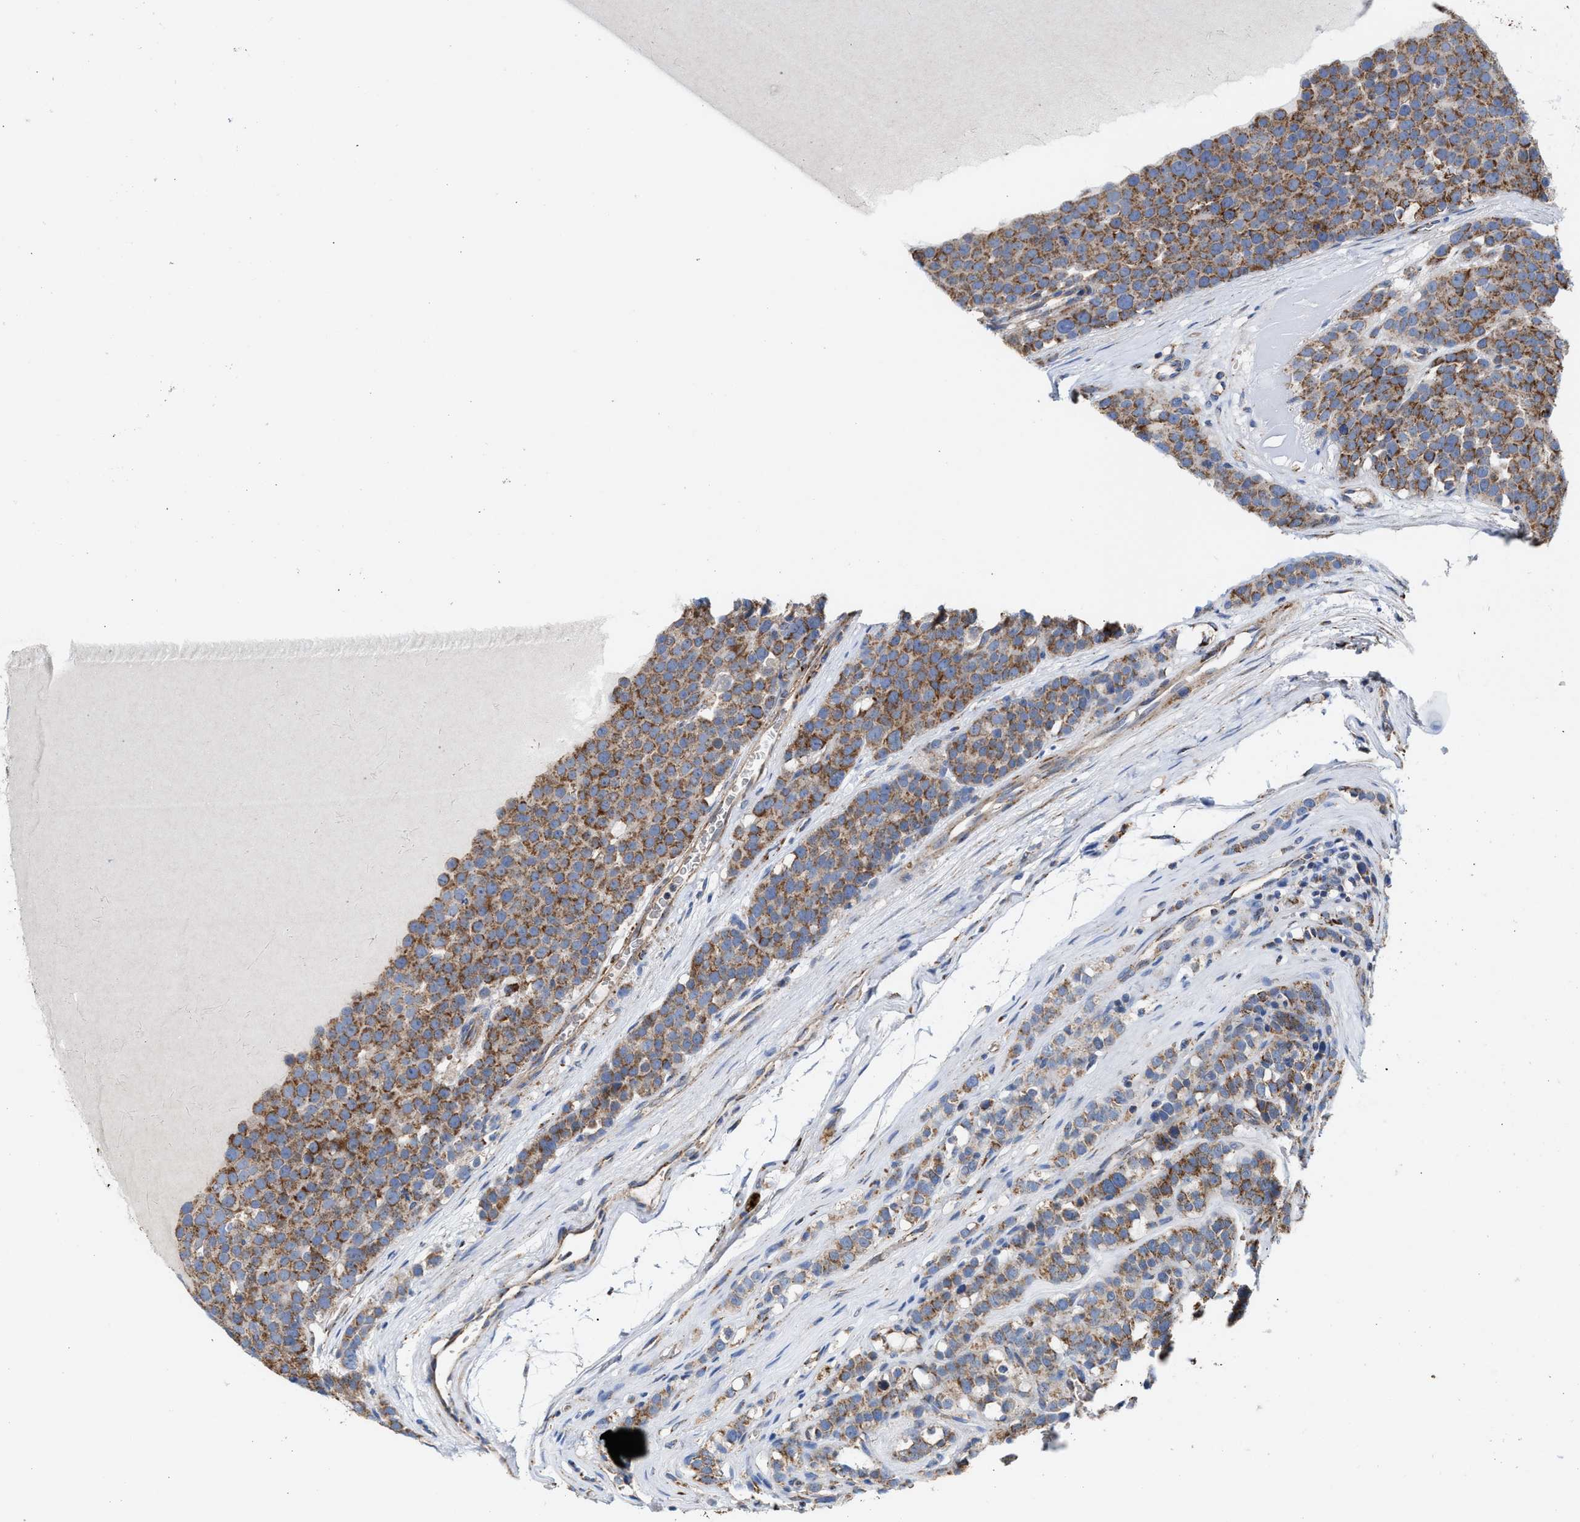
{"staining": {"intensity": "moderate", "quantity": ">75%", "location": "cytoplasmic/membranous"}, "tissue": "testis cancer", "cell_type": "Tumor cells", "image_type": "cancer", "snomed": [{"axis": "morphology", "description": "Seminoma, NOS"}, {"axis": "topography", "description": "Testis"}], "caption": "Testis cancer (seminoma) stained with immunohistochemistry shows moderate cytoplasmic/membranous staining in approximately >75% of tumor cells.", "gene": "MECR", "patient": {"sex": "male", "age": 71}}